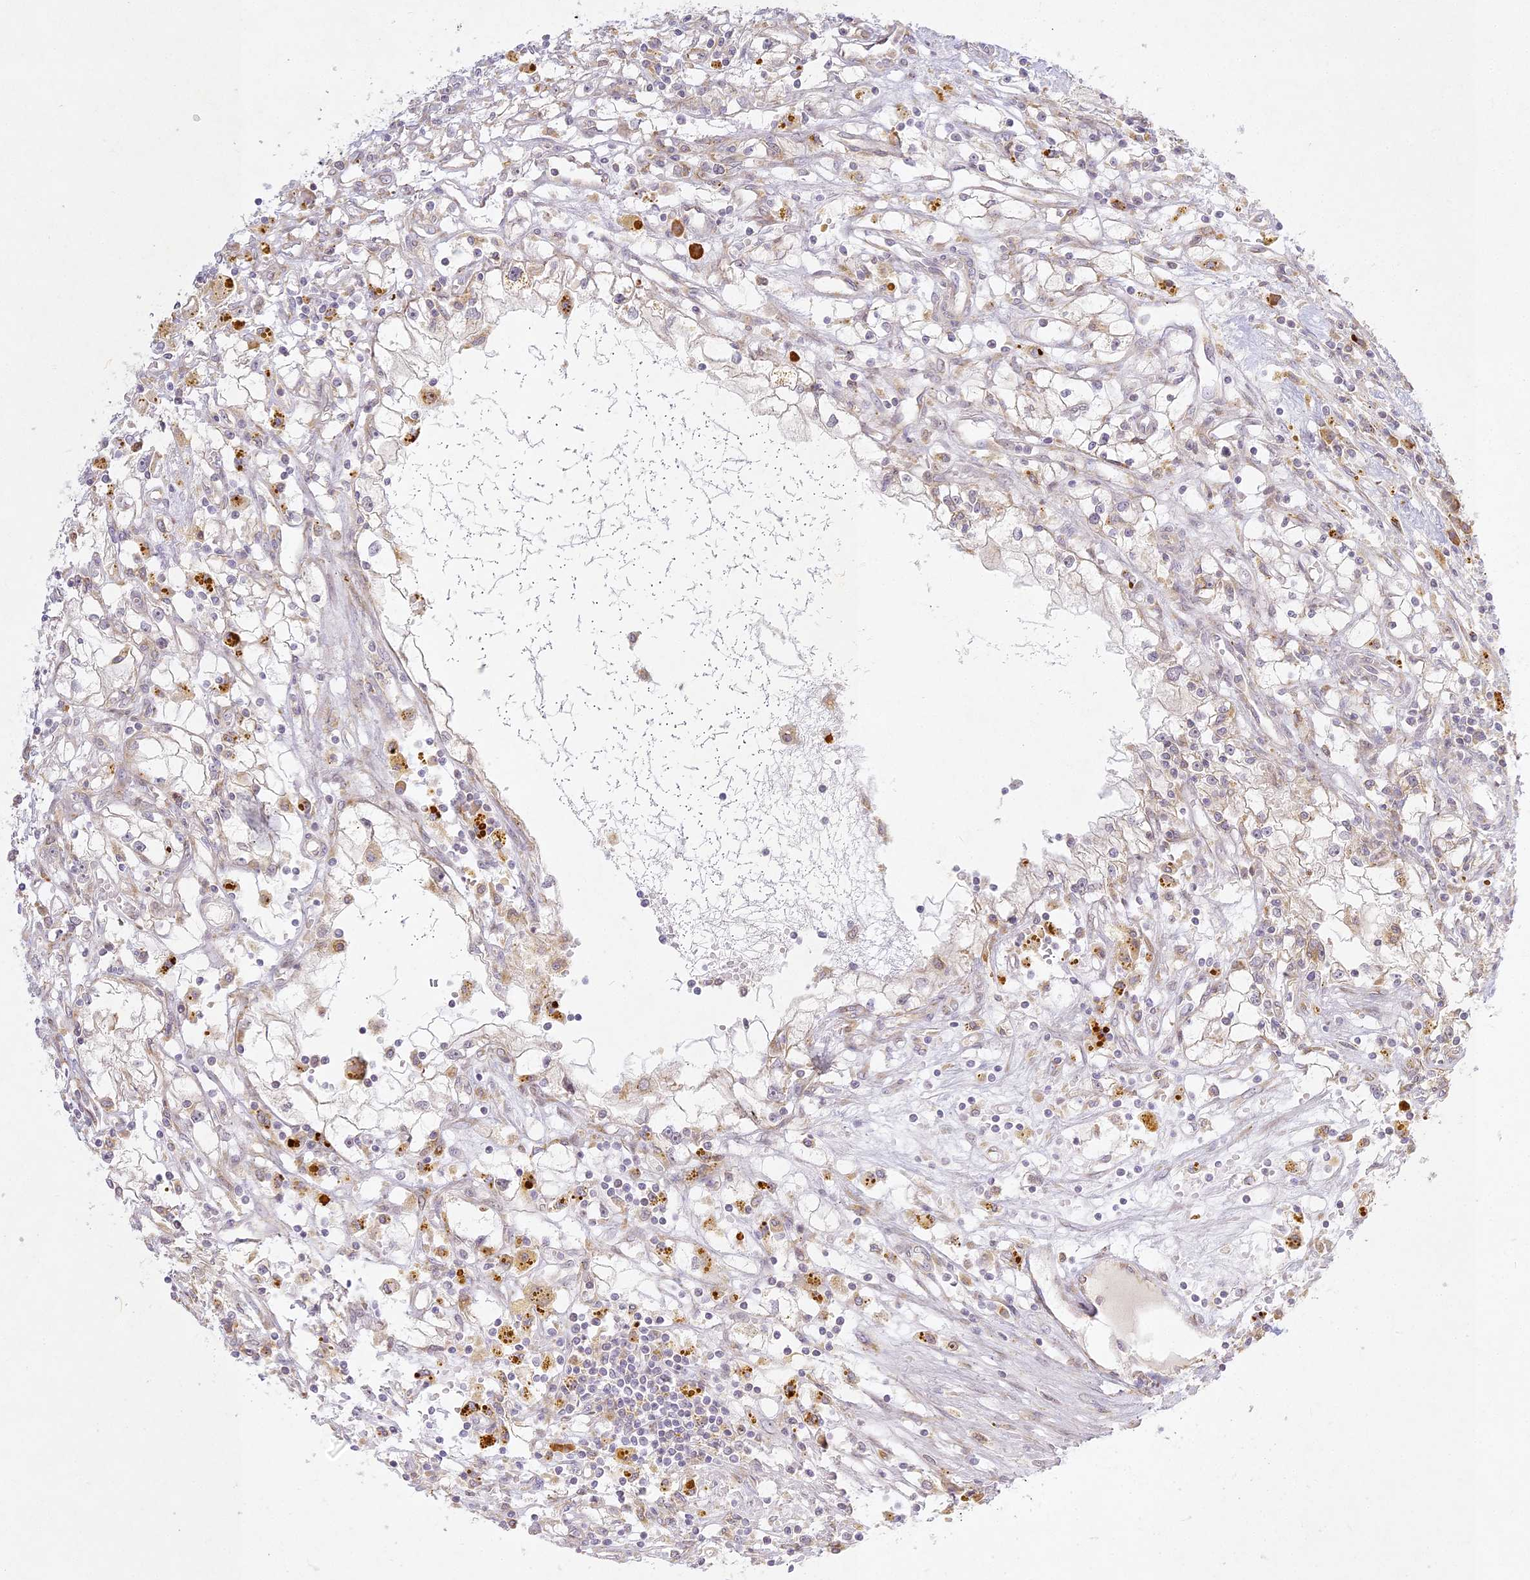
{"staining": {"intensity": "negative", "quantity": "none", "location": "none"}, "tissue": "renal cancer", "cell_type": "Tumor cells", "image_type": "cancer", "snomed": [{"axis": "morphology", "description": "Adenocarcinoma, NOS"}, {"axis": "topography", "description": "Kidney"}], "caption": "Adenocarcinoma (renal) was stained to show a protein in brown. There is no significant positivity in tumor cells.", "gene": "SLC30A5", "patient": {"sex": "male", "age": 56}}